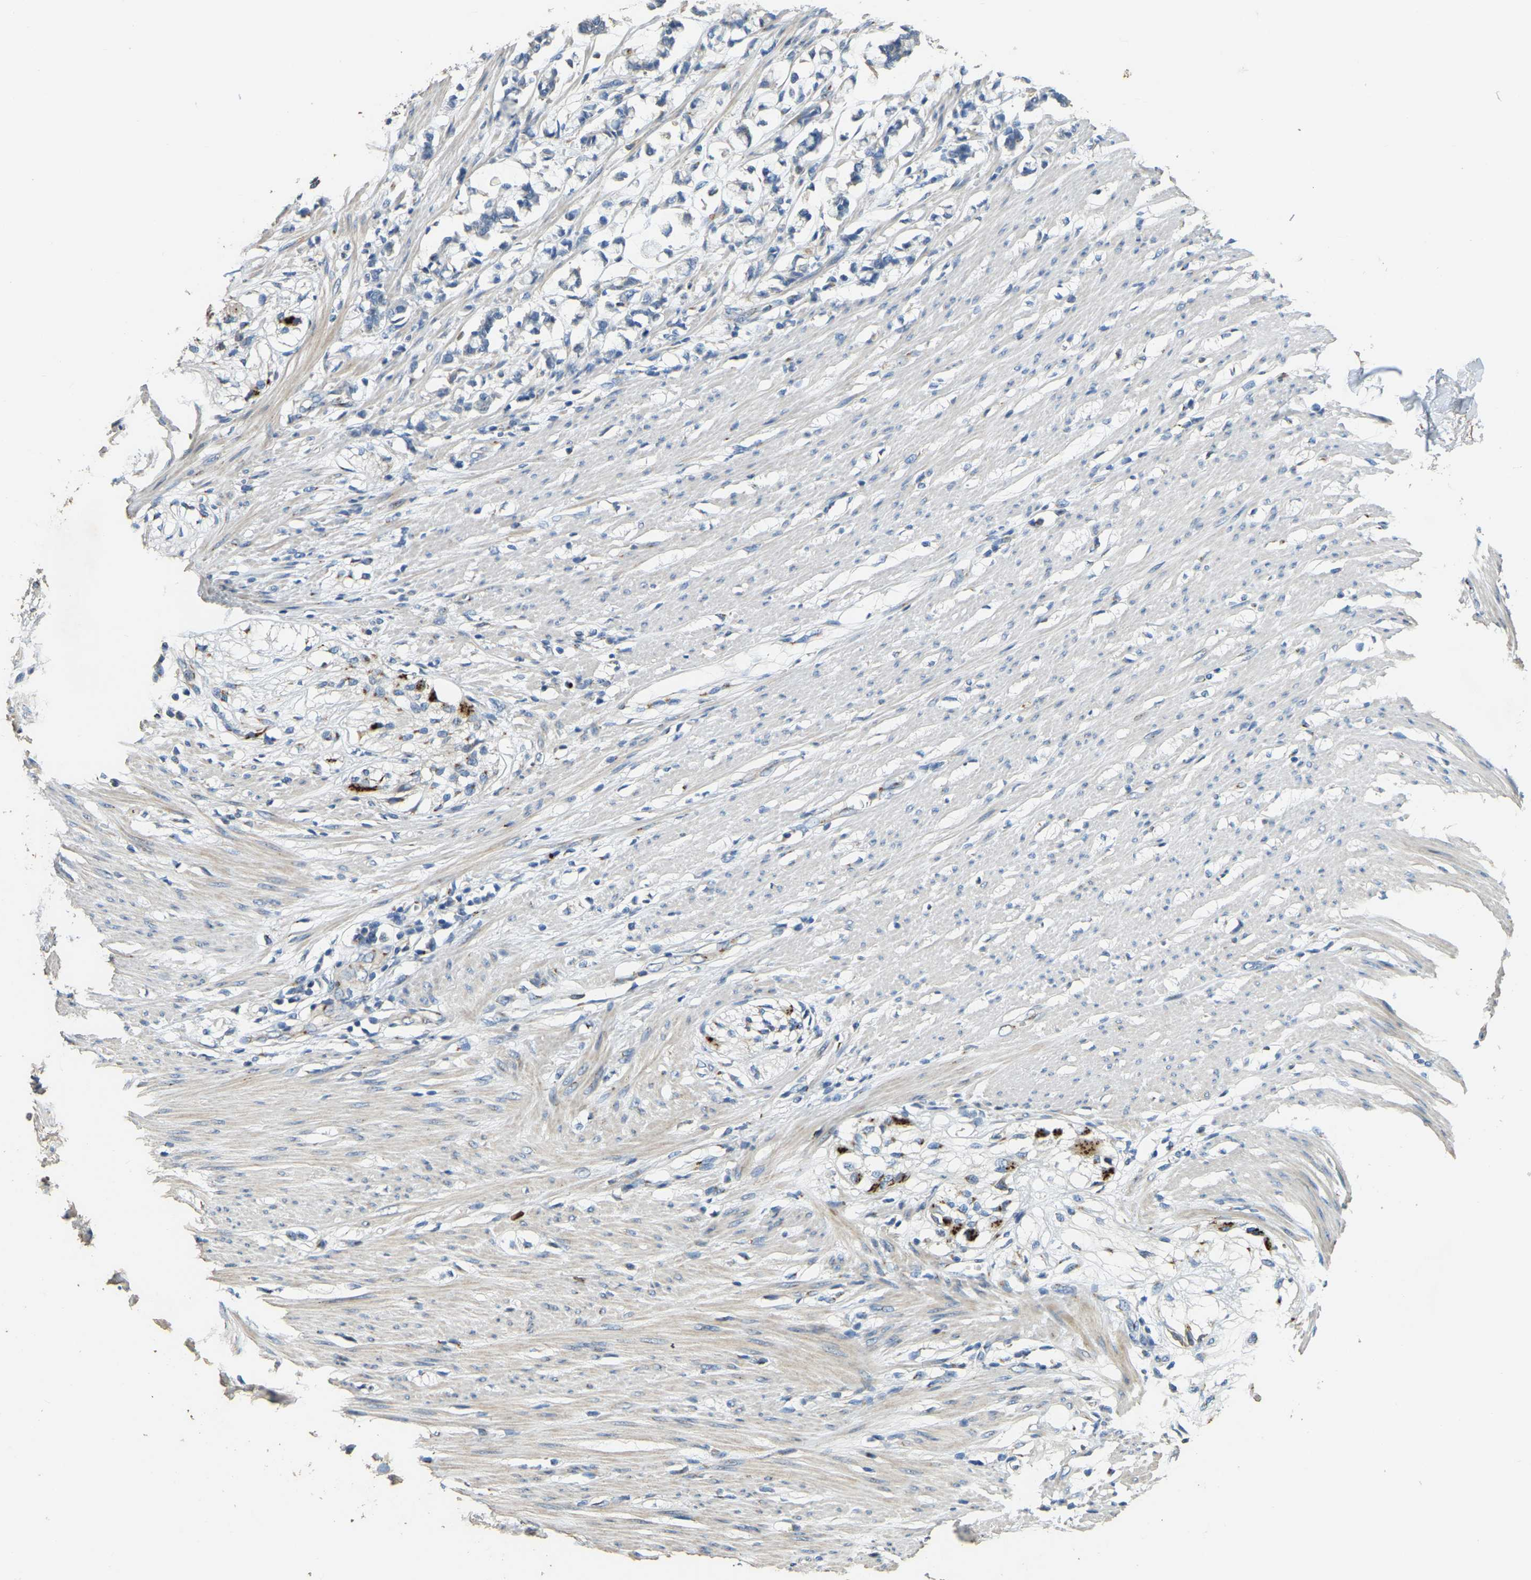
{"staining": {"intensity": "weak", "quantity": ">75%", "location": "cytoplasmic/membranous"}, "tissue": "smooth muscle", "cell_type": "Smooth muscle cells", "image_type": "normal", "snomed": [{"axis": "morphology", "description": "Normal tissue, NOS"}, {"axis": "morphology", "description": "Adenocarcinoma, NOS"}, {"axis": "topography", "description": "Smooth muscle"}, {"axis": "topography", "description": "Colon"}], "caption": "Immunohistochemical staining of normal smooth muscle reveals weak cytoplasmic/membranous protein positivity in about >75% of smooth muscle cells. Nuclei are stained in blue.", "gene": "FAM174A", "patient": {"sex": "male", "age": 14}}